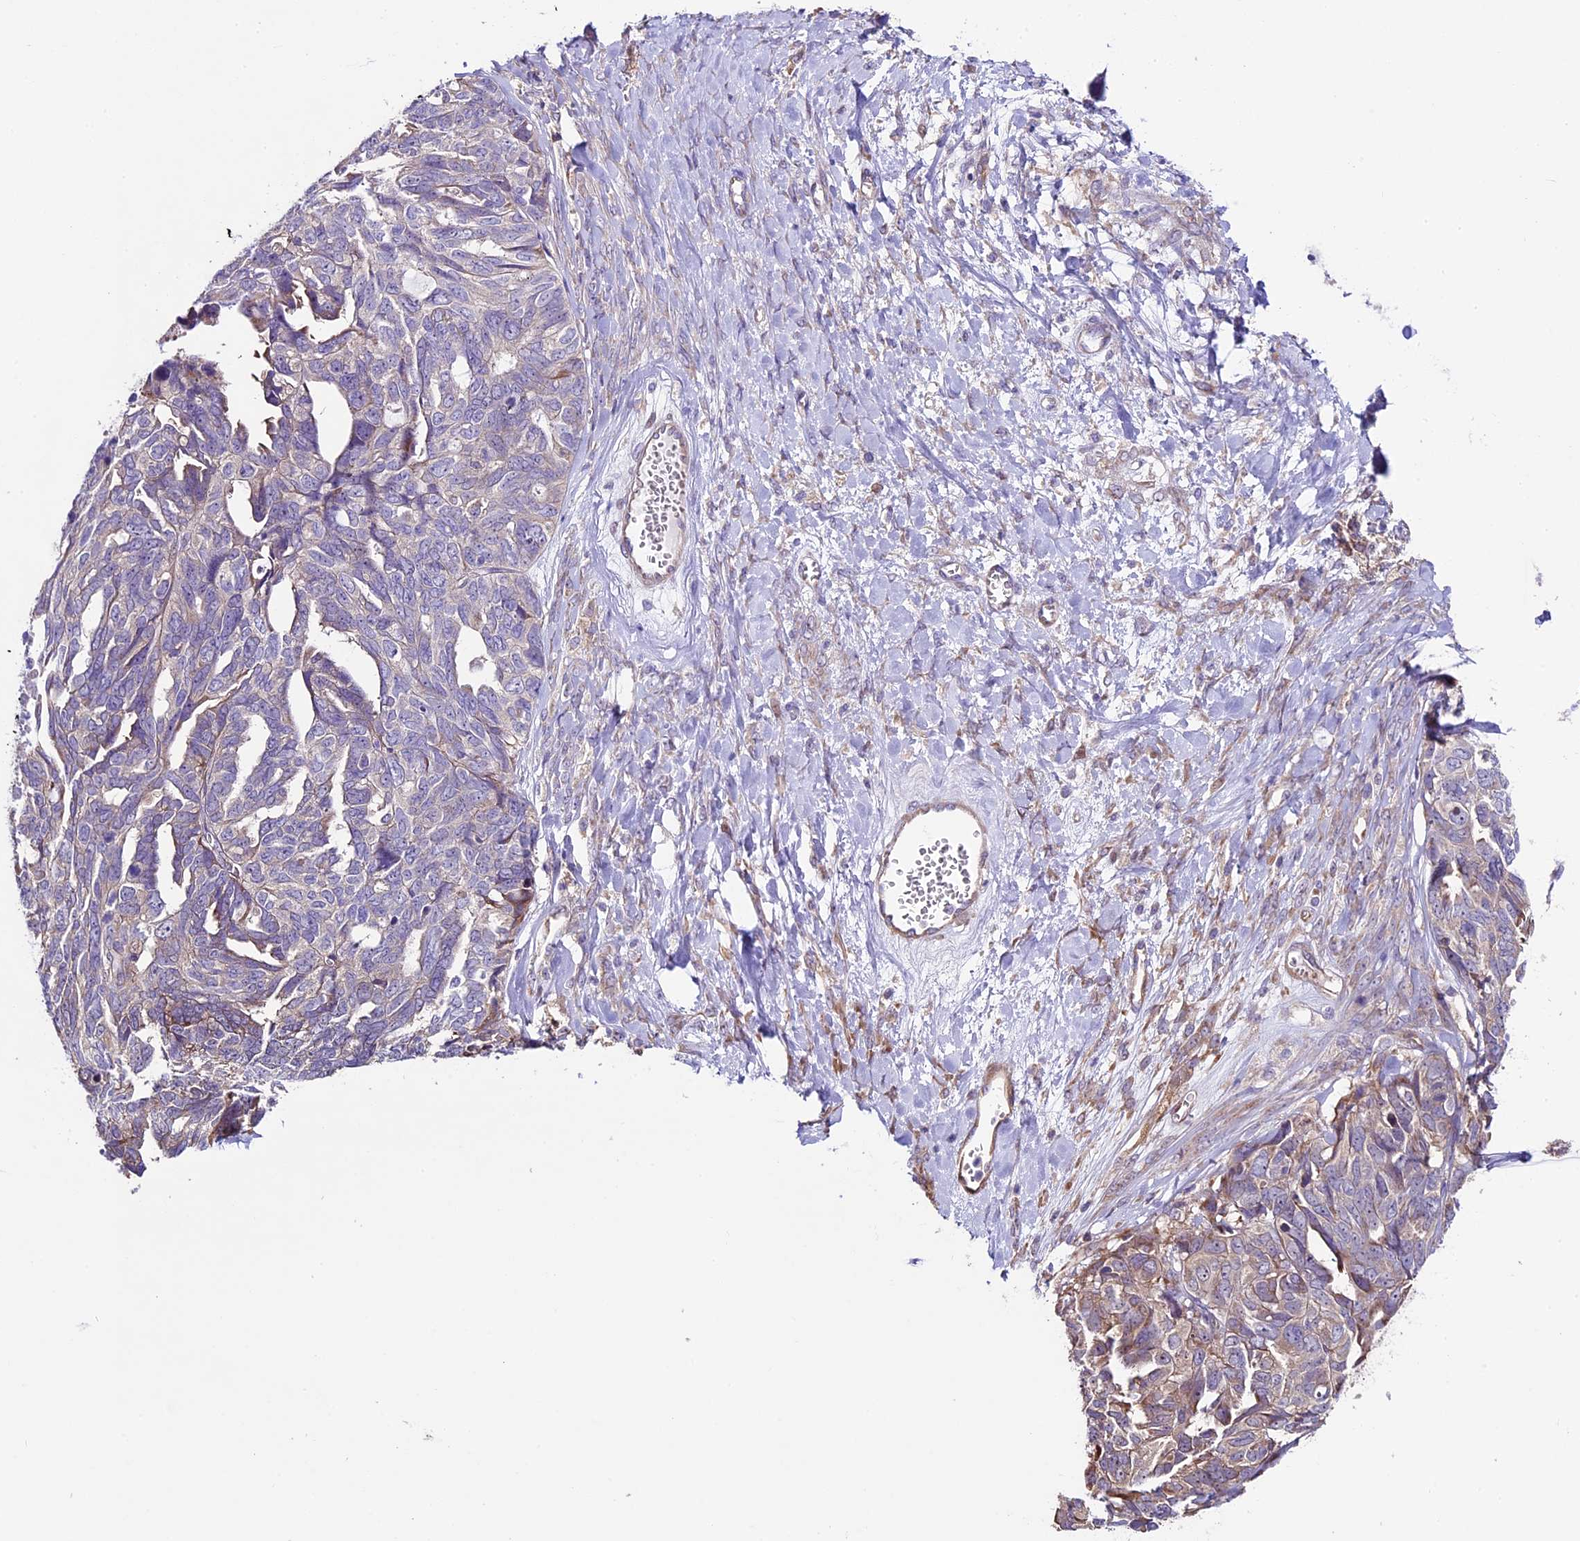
{"staining": {"intensity": "weak", "quantity": "<25%", "location": "cytoplasmic/membranous"}, "tissue": "ovarian cancer", "cell_type": "Tumor cells", "image_type": "cancer", "snomed": [{"axis": "morphology", "description": "Cystadenocarcinoma, serous, NOS"}, {"axis": "topography", "description": "Ovary"}], "caption": "A micrograph of ovarian cancer stained for a protein shows no brown staining in tumor cells. The staining was performed using DAB to visualize the protein expression in brown, while the nuclei were stained in blue with hematoxylin (Magnification: 20x).", "gene": "SPIRE1", "patient": {"sex": "female", "age": 79}}